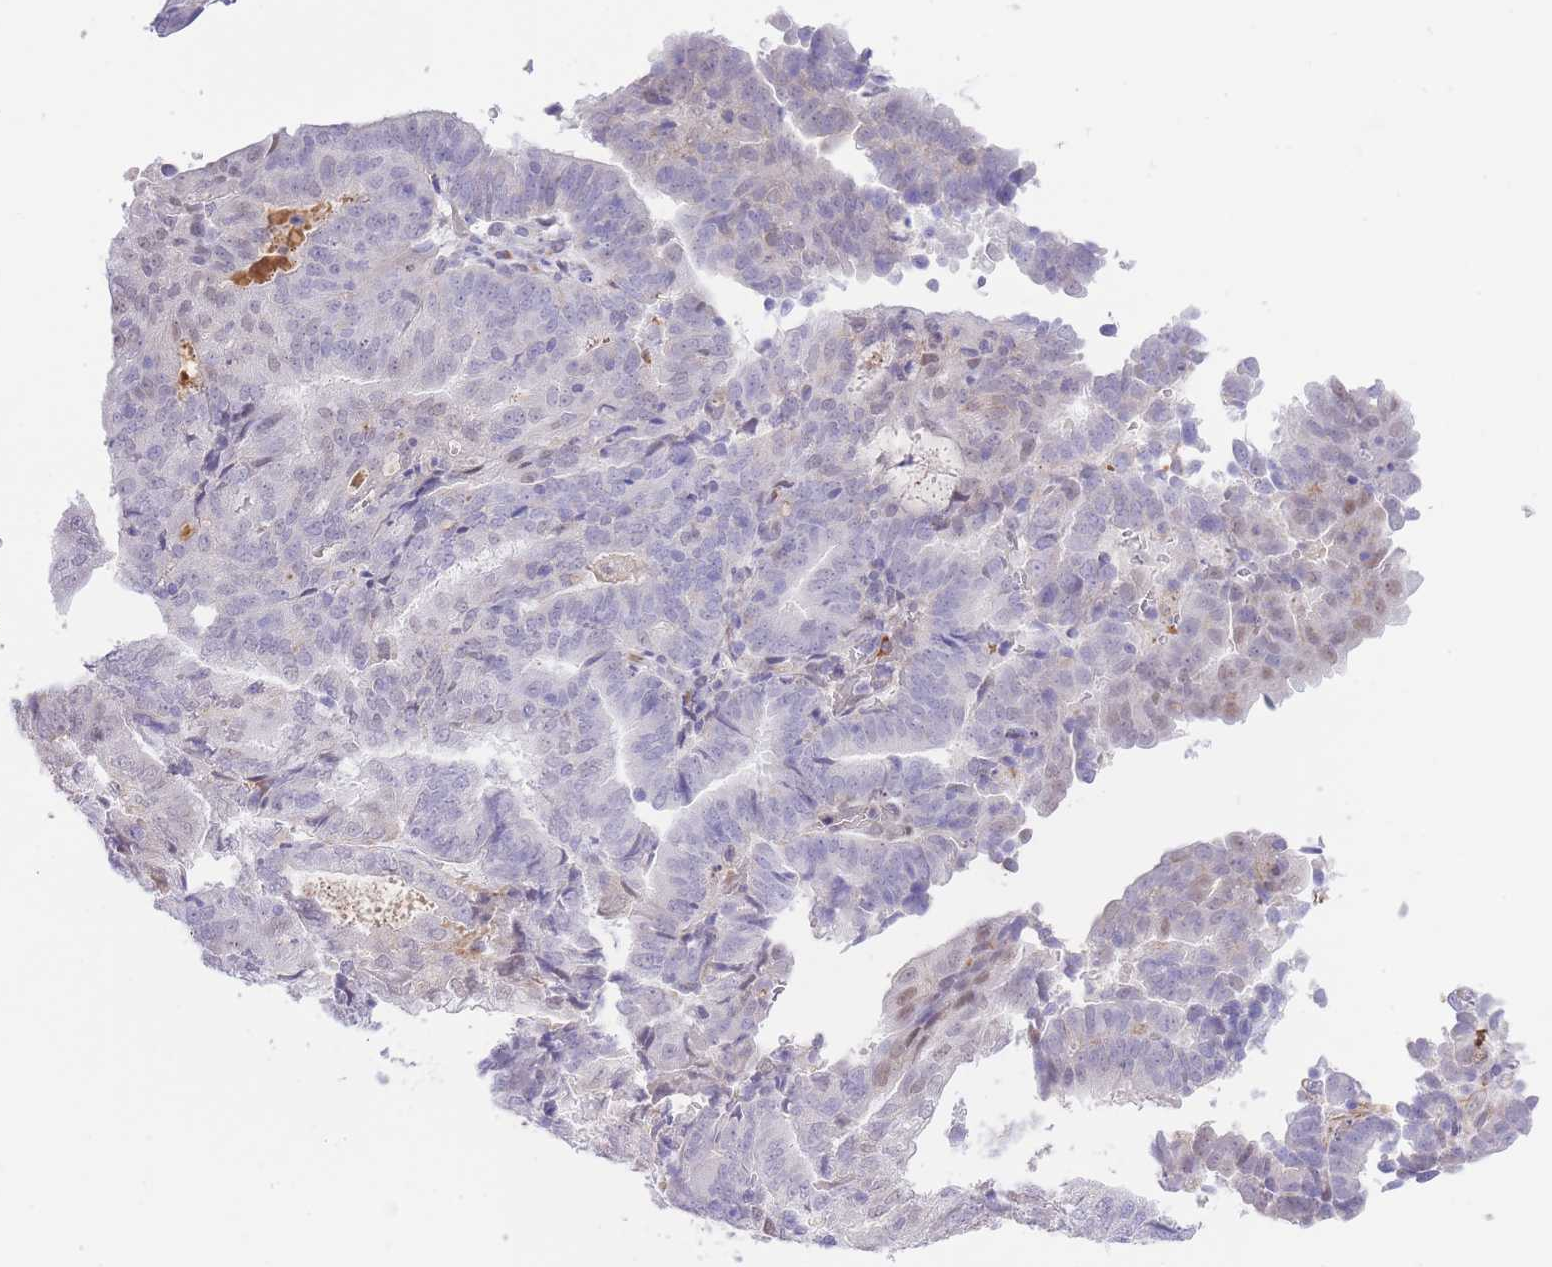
{"staining": {"intensity": "weak", "quantity": "<25%", "location": "nuclear"}, "tissue": "endometrial cancer", "cell_type": "Tumor cells", "image_type": "cancer", "snomed": [{"axis": "morphology", "description": "Adenocarcinoma, NOS"}, {"axis": "topography", "description": "Endometrium"}], "caption": "Adenocarcinoma (endometrial) stained for a protein using IHC exhibits no staining tumor cells.", "gene": "MEIOSIN", "patient": {"sex": "female", "age": 70}}